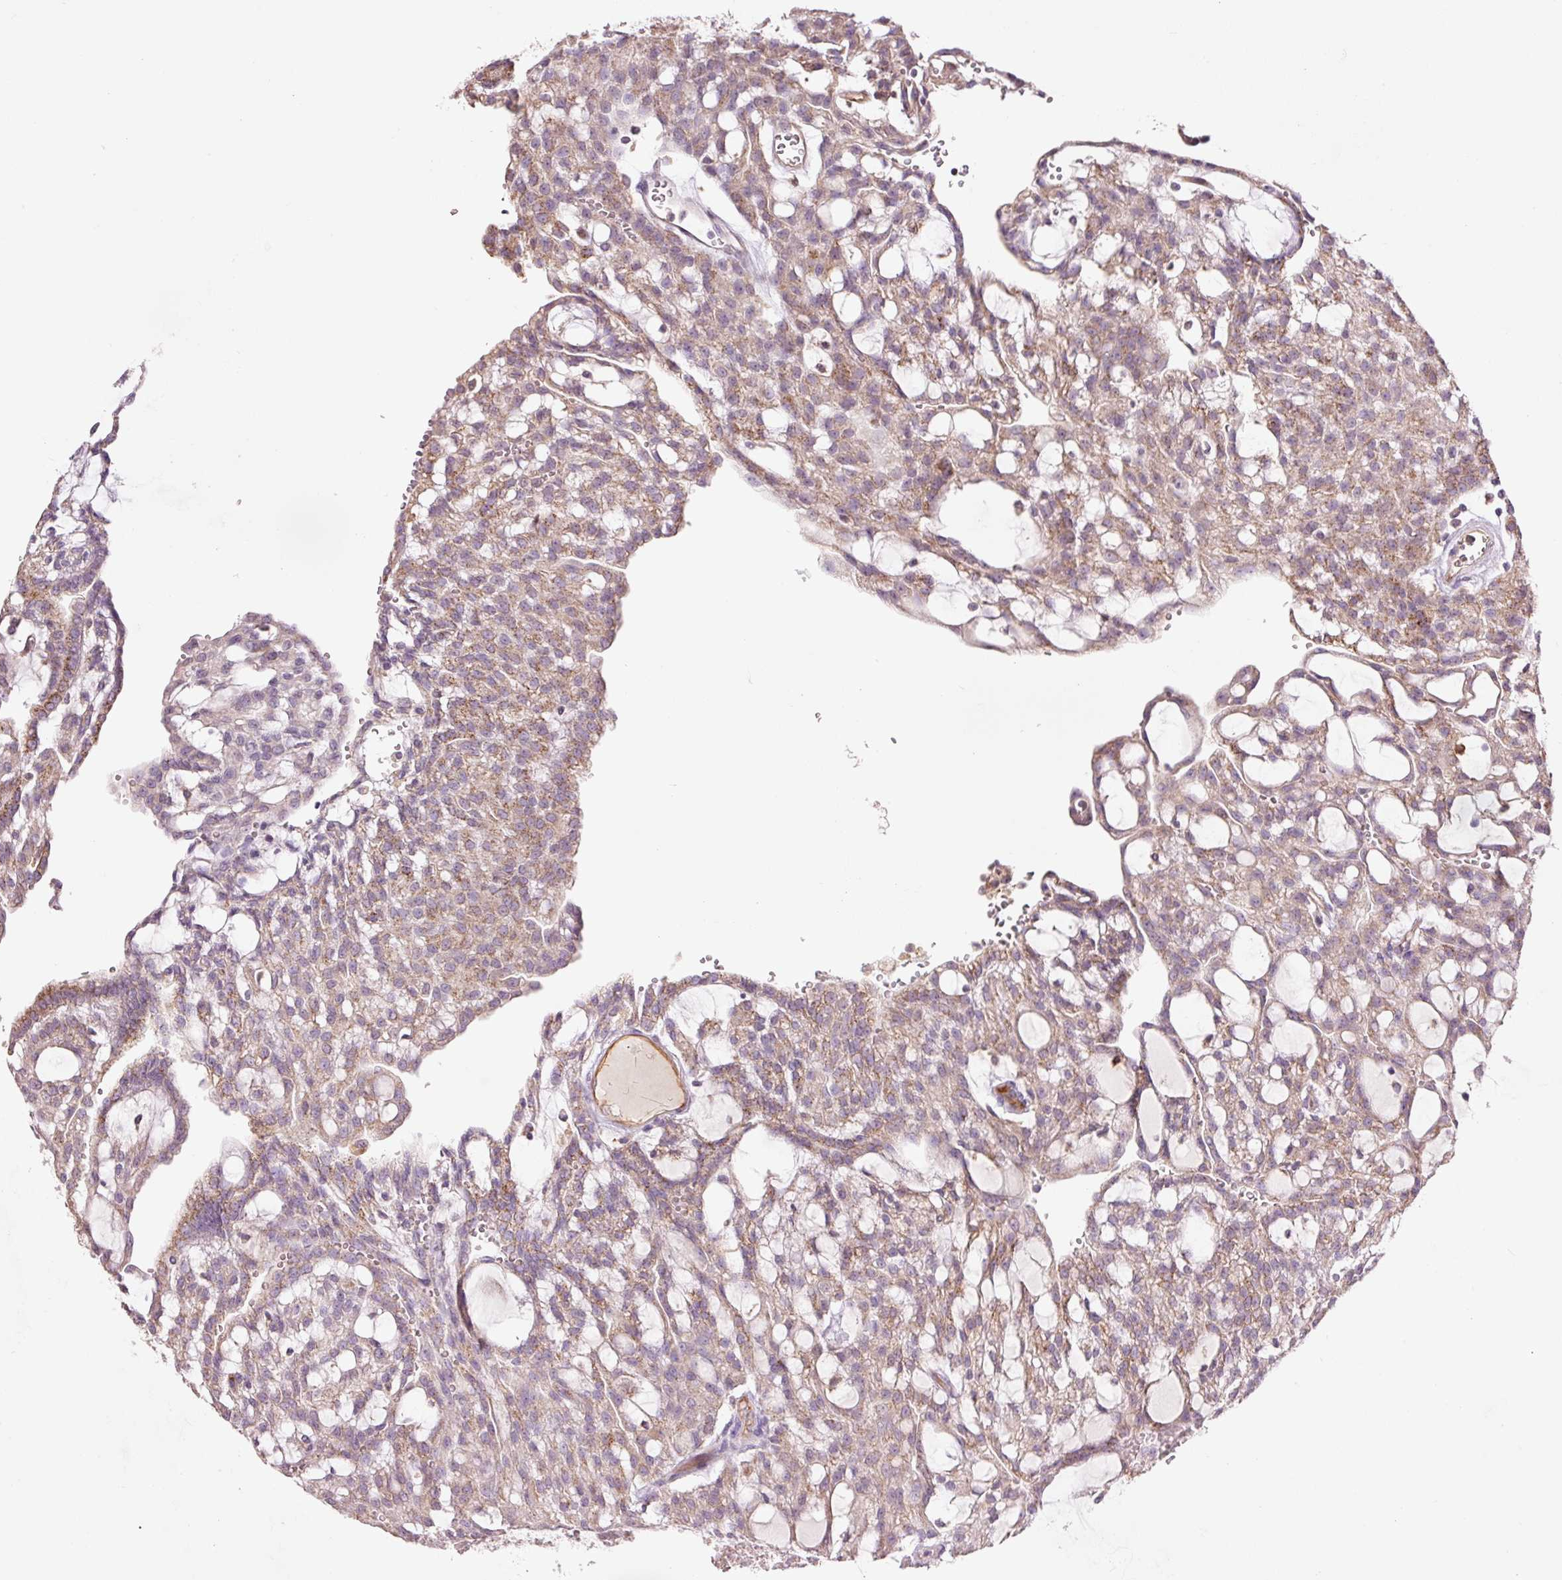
{"staining": {"intensity": "moderate", "quantity": ">75%", "location": "cytoplasmic/membranous"}, "tissue": "renal cancer", "cell_type": "Tumor cells", "image_type": "cancer", "snomed": [{"axis": "morphology", "description": "Adenocarcinoma, NOS"}, {"axis": "topography", "description": "Kidney"}], "caption": "Protein expression analysis of renal cancer shows moderate cytoplasmic/membranous positivity in approximately >75% of tumor cells.", "gene": "SLC1A4", "patient": {"sex": "male", "age": 63}}